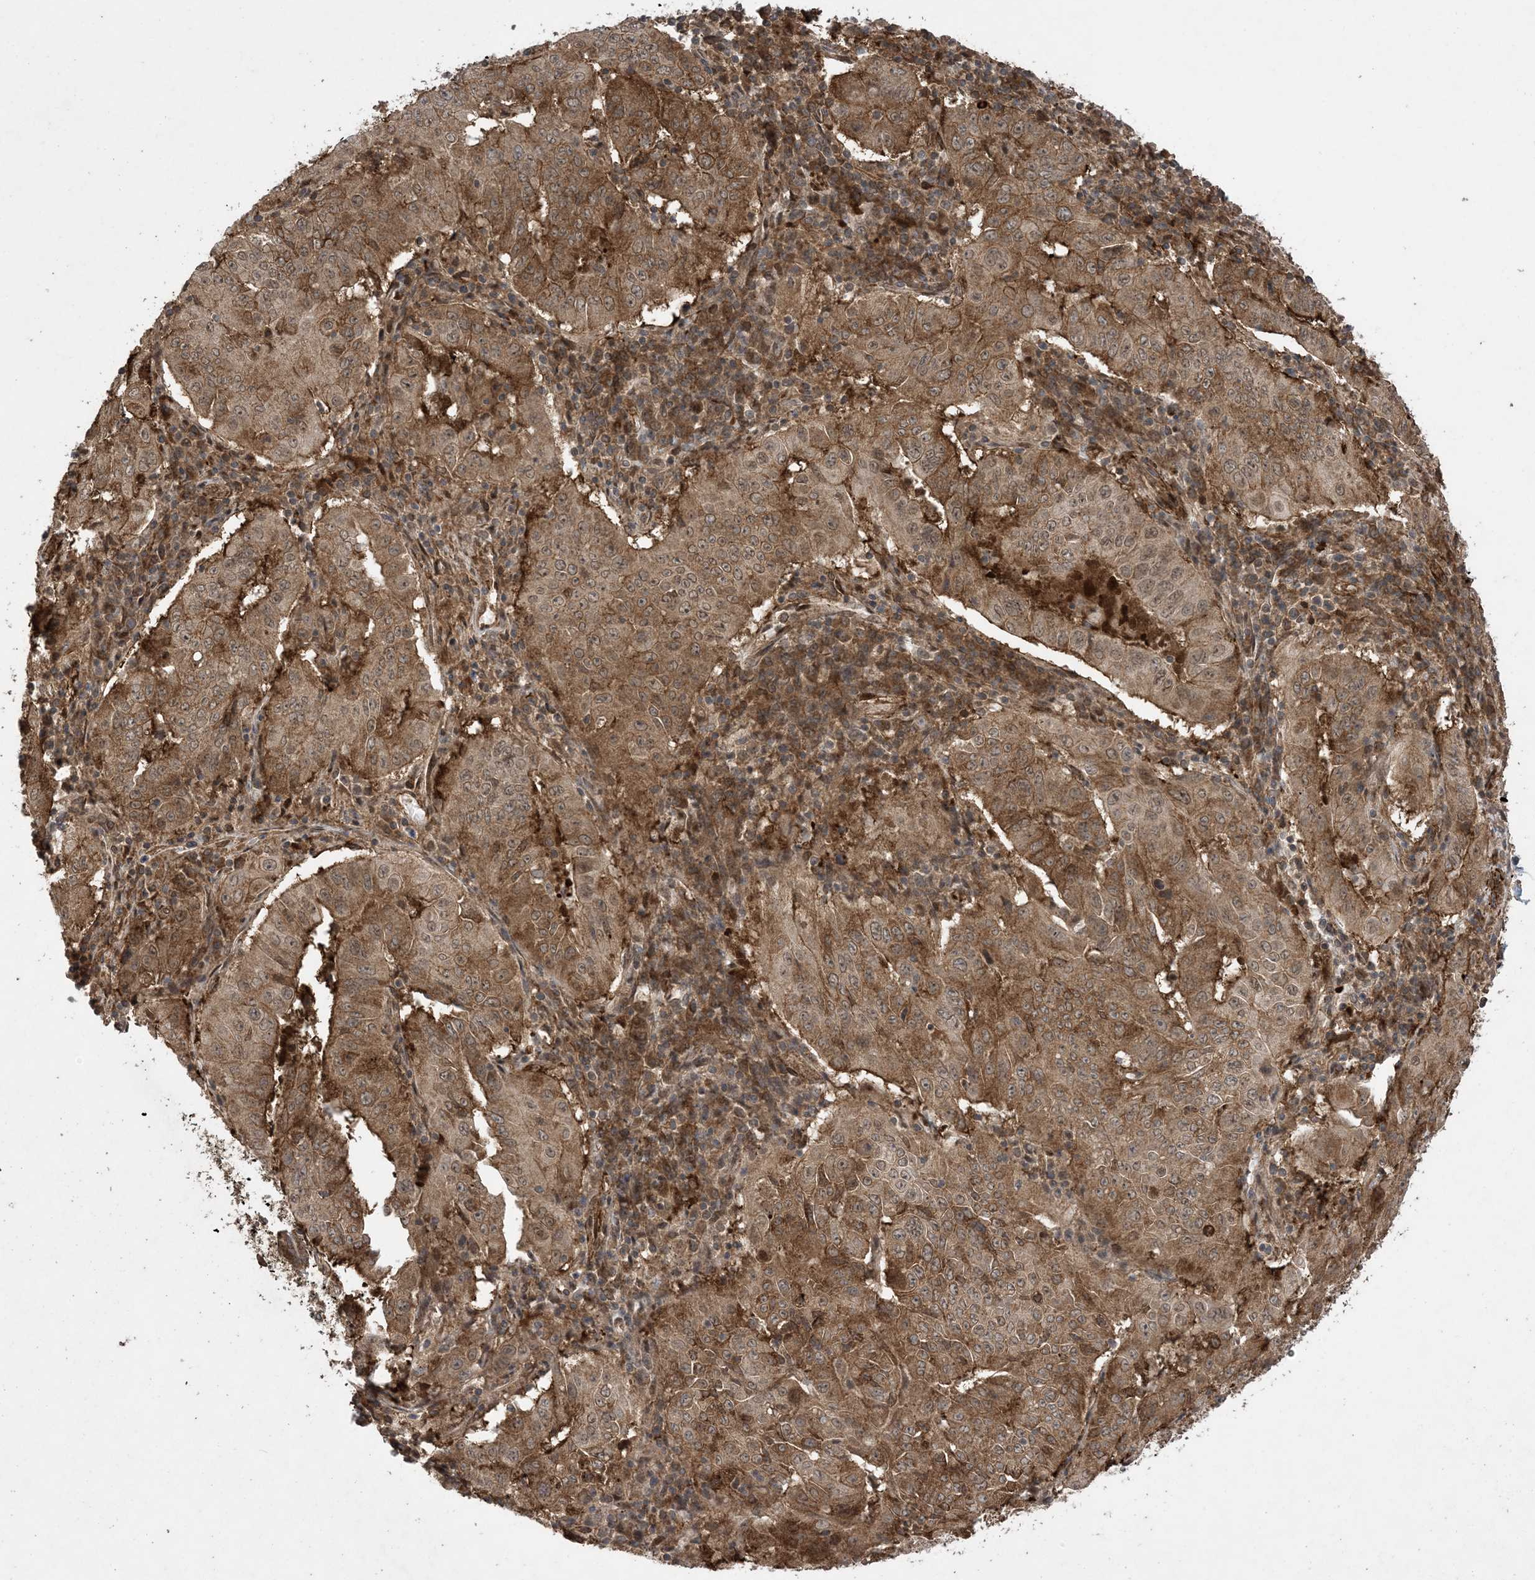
{"staining": {"intensity": "moderate", "quantity": ">75%", "location": "cytoplasmic/membranous"}, "tissue": "pancreatic cancer", "cell_type": "Tumor cells", "image_type": "cancer", "snomed": [{"axis": "morphology", "description": "Adenocarcinoma, NOS"}, {"axis": "topography", "description": "Pancreas"}], "caption": "Approximately >75% of tumor cells in human adenocarcinoma (pancreatic) exhibit moderate cytoplasmic/membranous protein staining as visualized by brown immunohistochemical staining.", "gene": "ZNF511", "patient": {"sex": "male", "age": 63}}